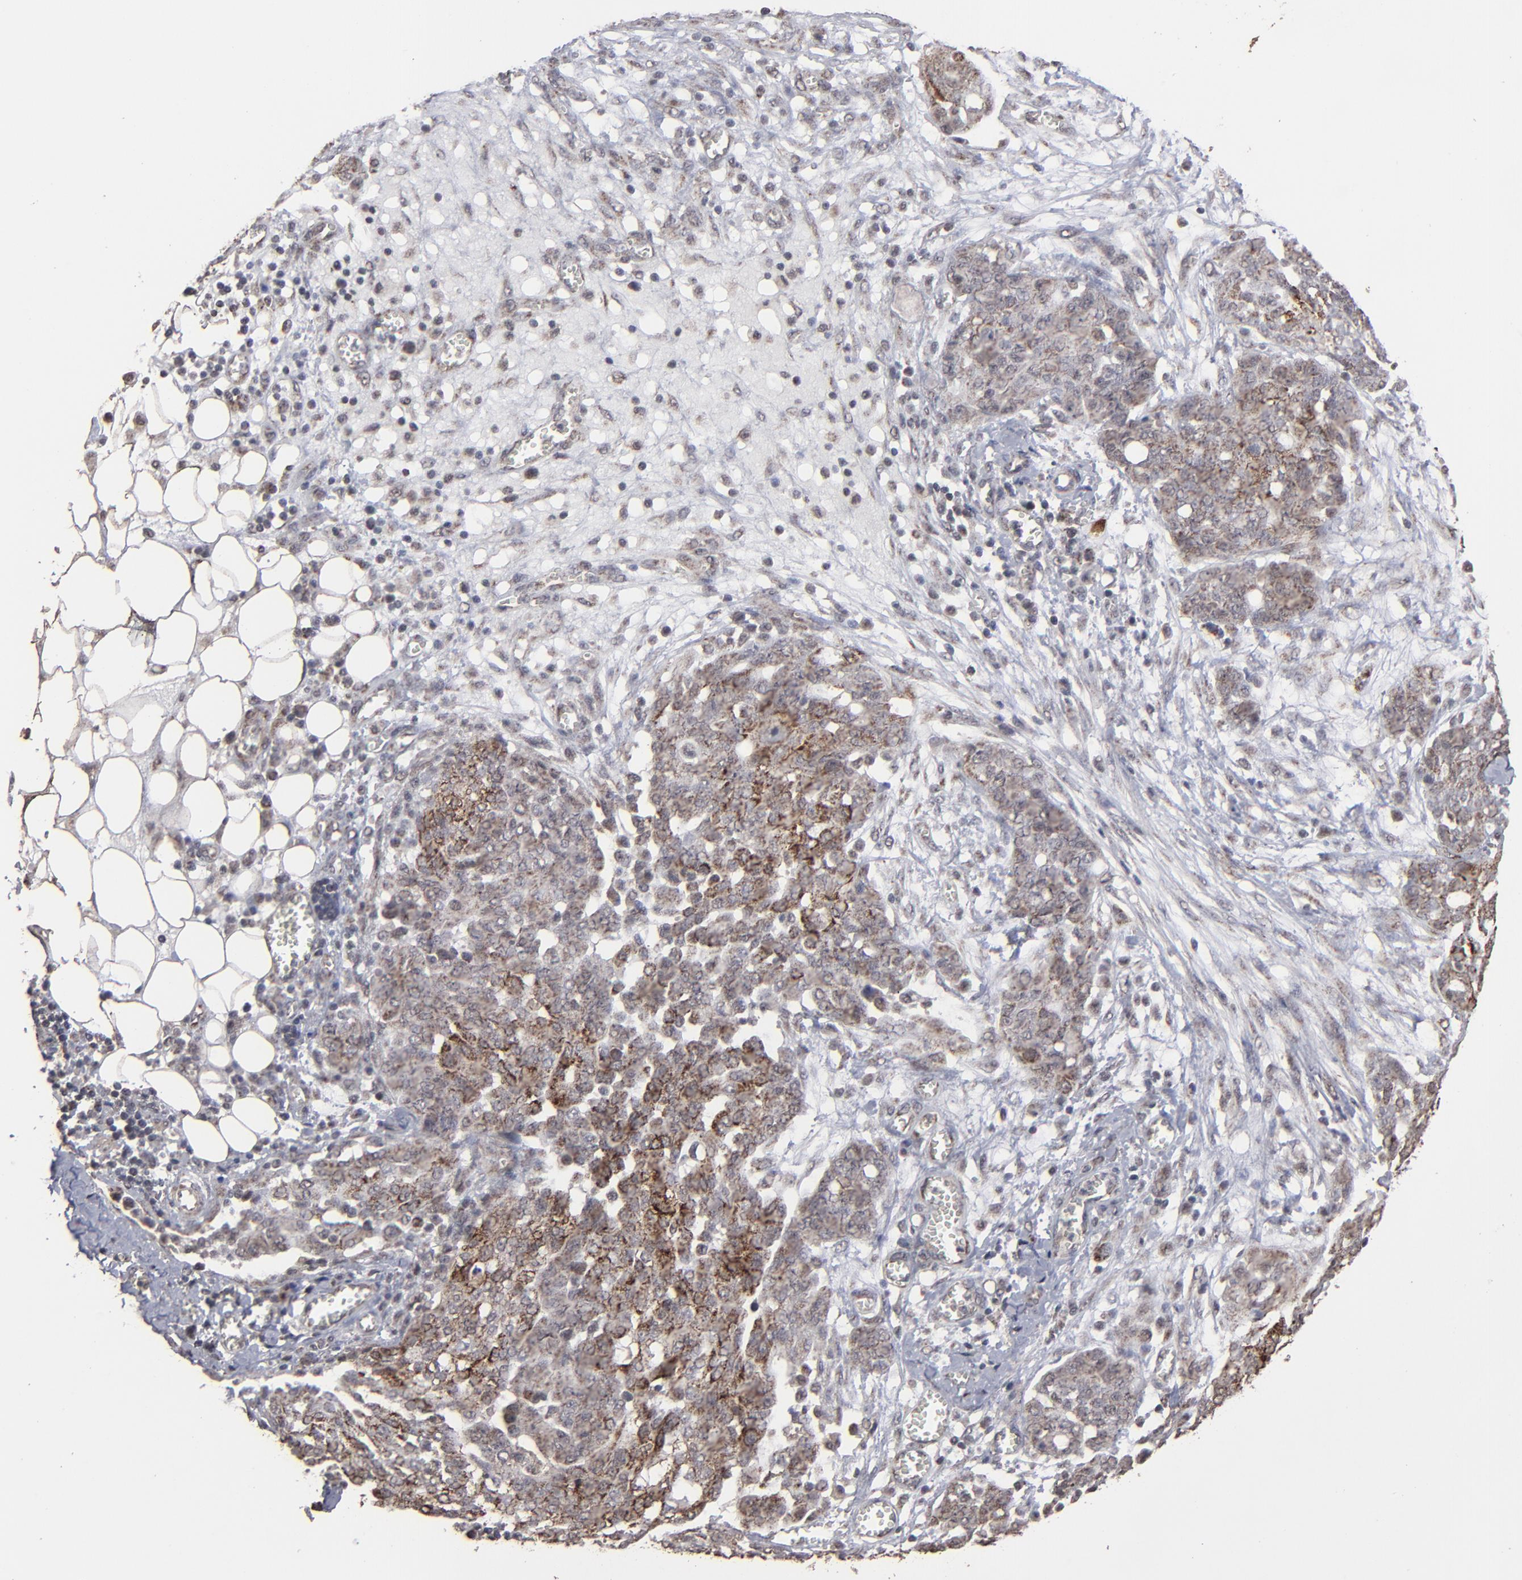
{"staining": {"intensity": "moderate", "quantity": "25%-75%", "location": "cytoplasmic/membranous"}, "tissue": "ovarian cancer", "cell_type": "Tumor cells", "image_type": "cancer", "snomed": [{"axis": "morphology", "description": "Cystadenocarcinoma, serous, NOS"}, {"axis": "topography", "description": "Soft tissue"}, {"axis": "topography", "description": "Ovary"}], "caption": "Immunohistochemical staining of ovarian serous cystadenocarcinoma reveals medium levels of moderate cytoplasmic/membranous protein positivity in approximately 25%-75% of tumor cells.", "gene": "BNIP3", "patient": {"sex": "female", "age": 57}}